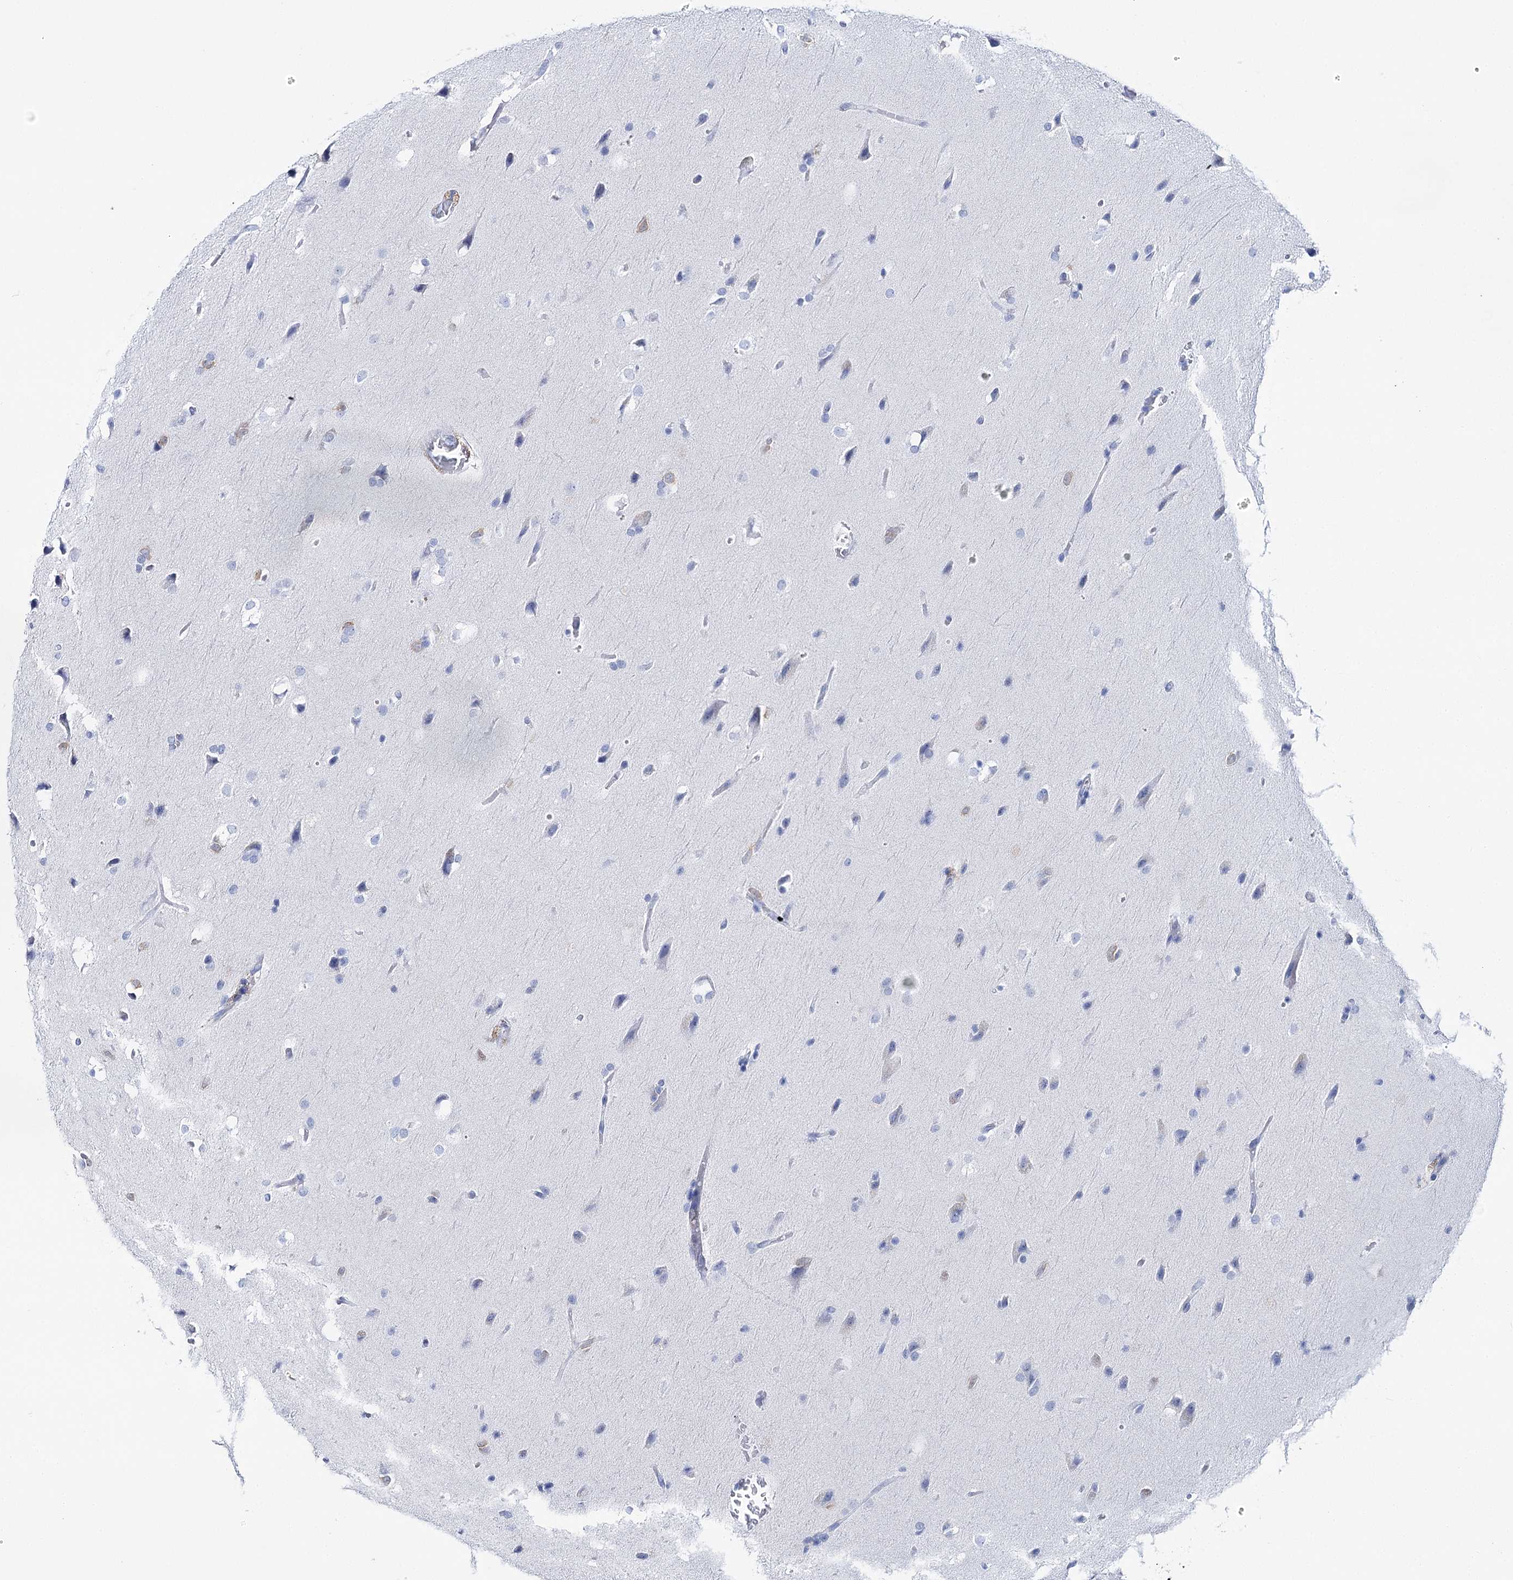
{"staining": {"intensity": "negative", "quantity": "none", "location": "none"}, "tissue": "glioma", "cell_type": "Tumor cells", "image_type": "cancer", "snomed": [{"axis": "morphology", "description": "Glioma, malignant, Low grade"}, {"axis": "topography", "description": "Brain"}], "caption": "Micrograph shows no protein expression in tumor cells of malignant low-grade glioma tissue.", "gene": "UGDH", "patient": {"sex": "female", "age": 37}}